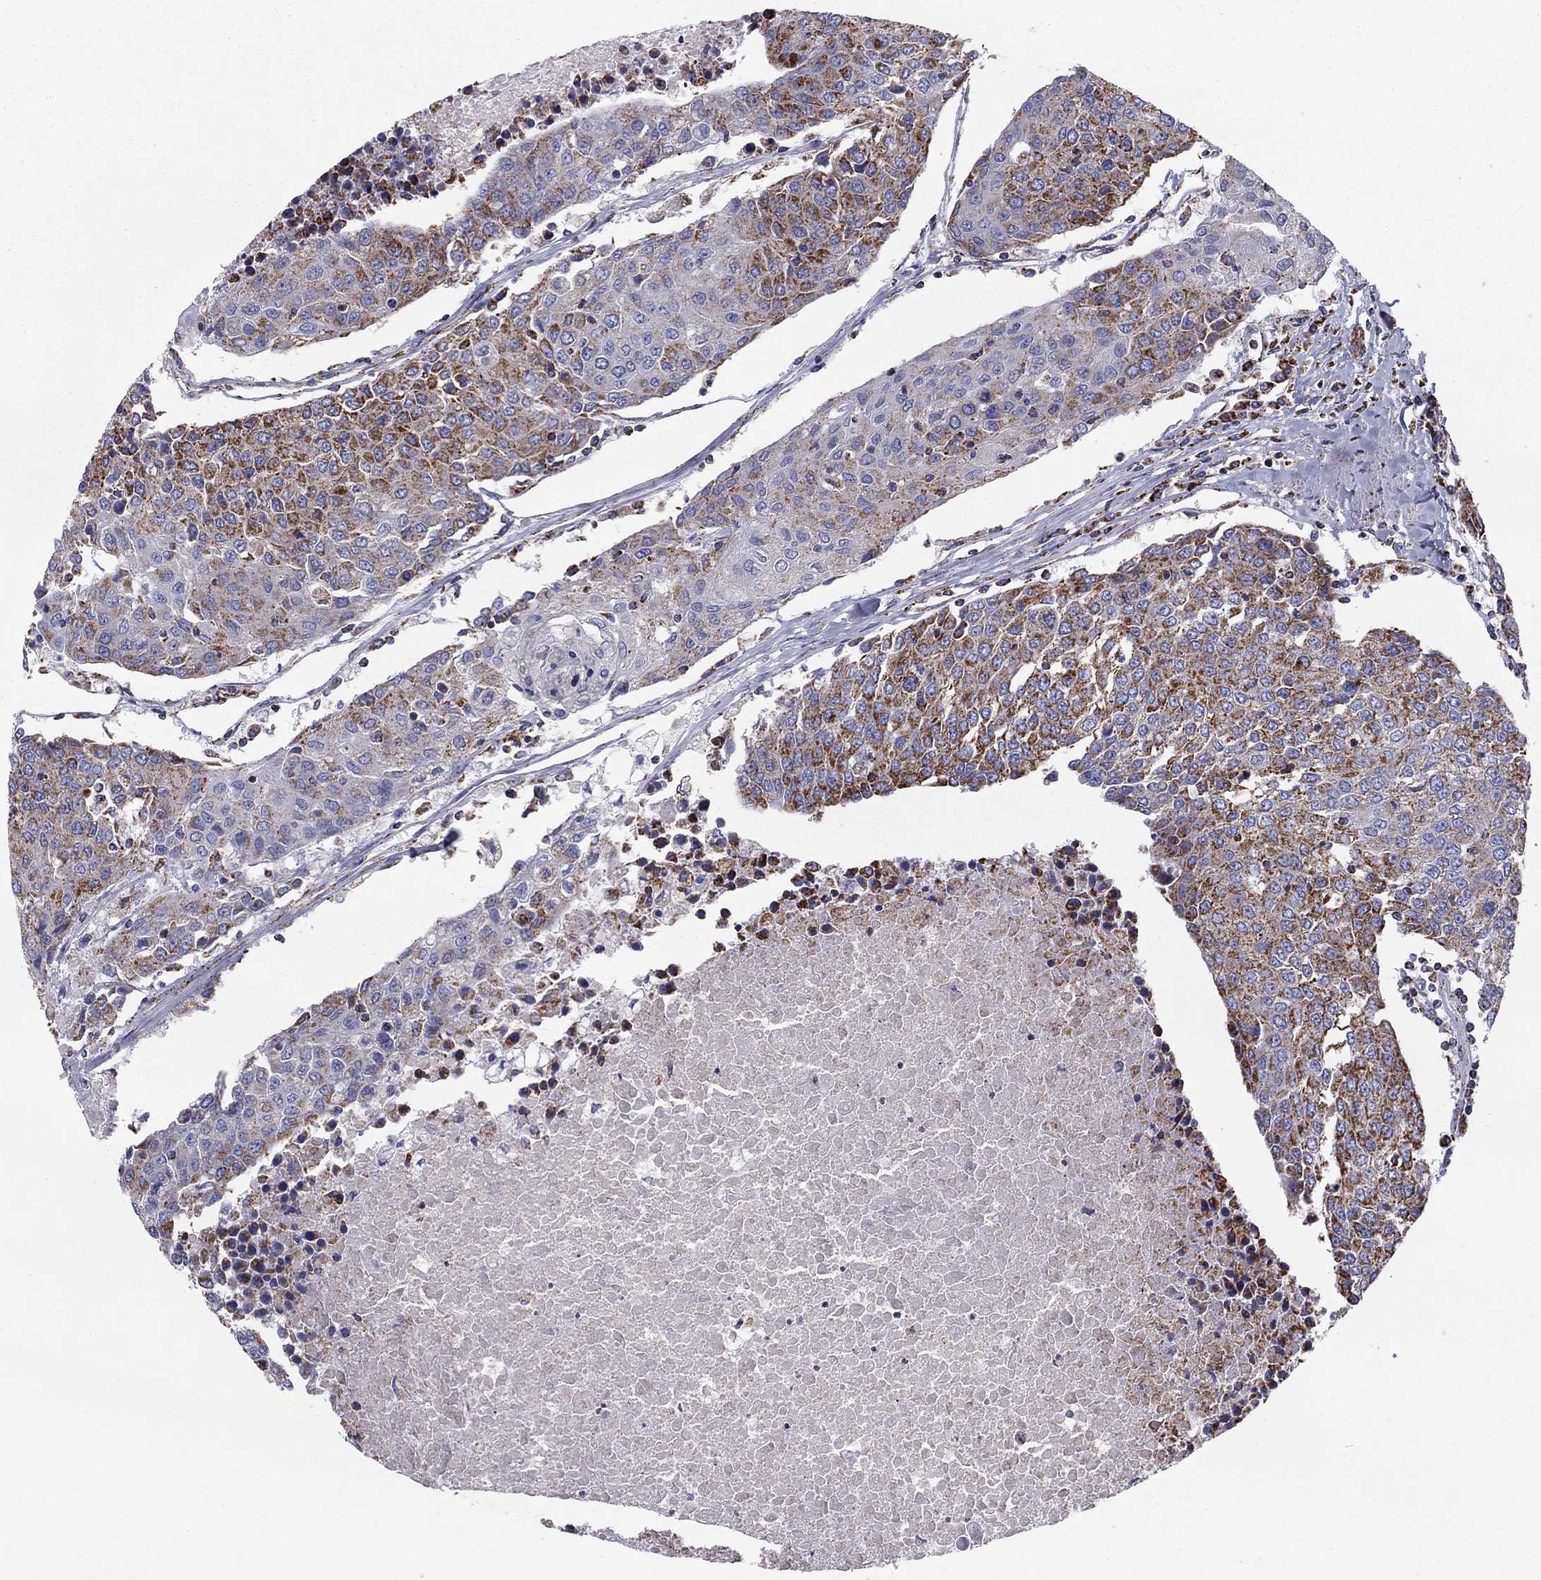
{"staining": {"intensity": "moderate", "quantity": "<25%", "location": "cytoplasmic/membranous"}, "tissue": "urothelial cancer", "cell_type": "Tumor cells", "image_type": "cancer", "snomed": [{"axis": "morphology", "description": "Urothelial carcinoma, High grade"}, {"axis": "topography", "description": "Urinary bladder"}], "caption": "Protein expression analysis of urothelial carcinoma (high-grade) reveals moderate cytoplasmic/membranous staining in about <25% of tumor cells.", "gene": "NDUFV1", "patient": {"sex": "female", "age": 85}}